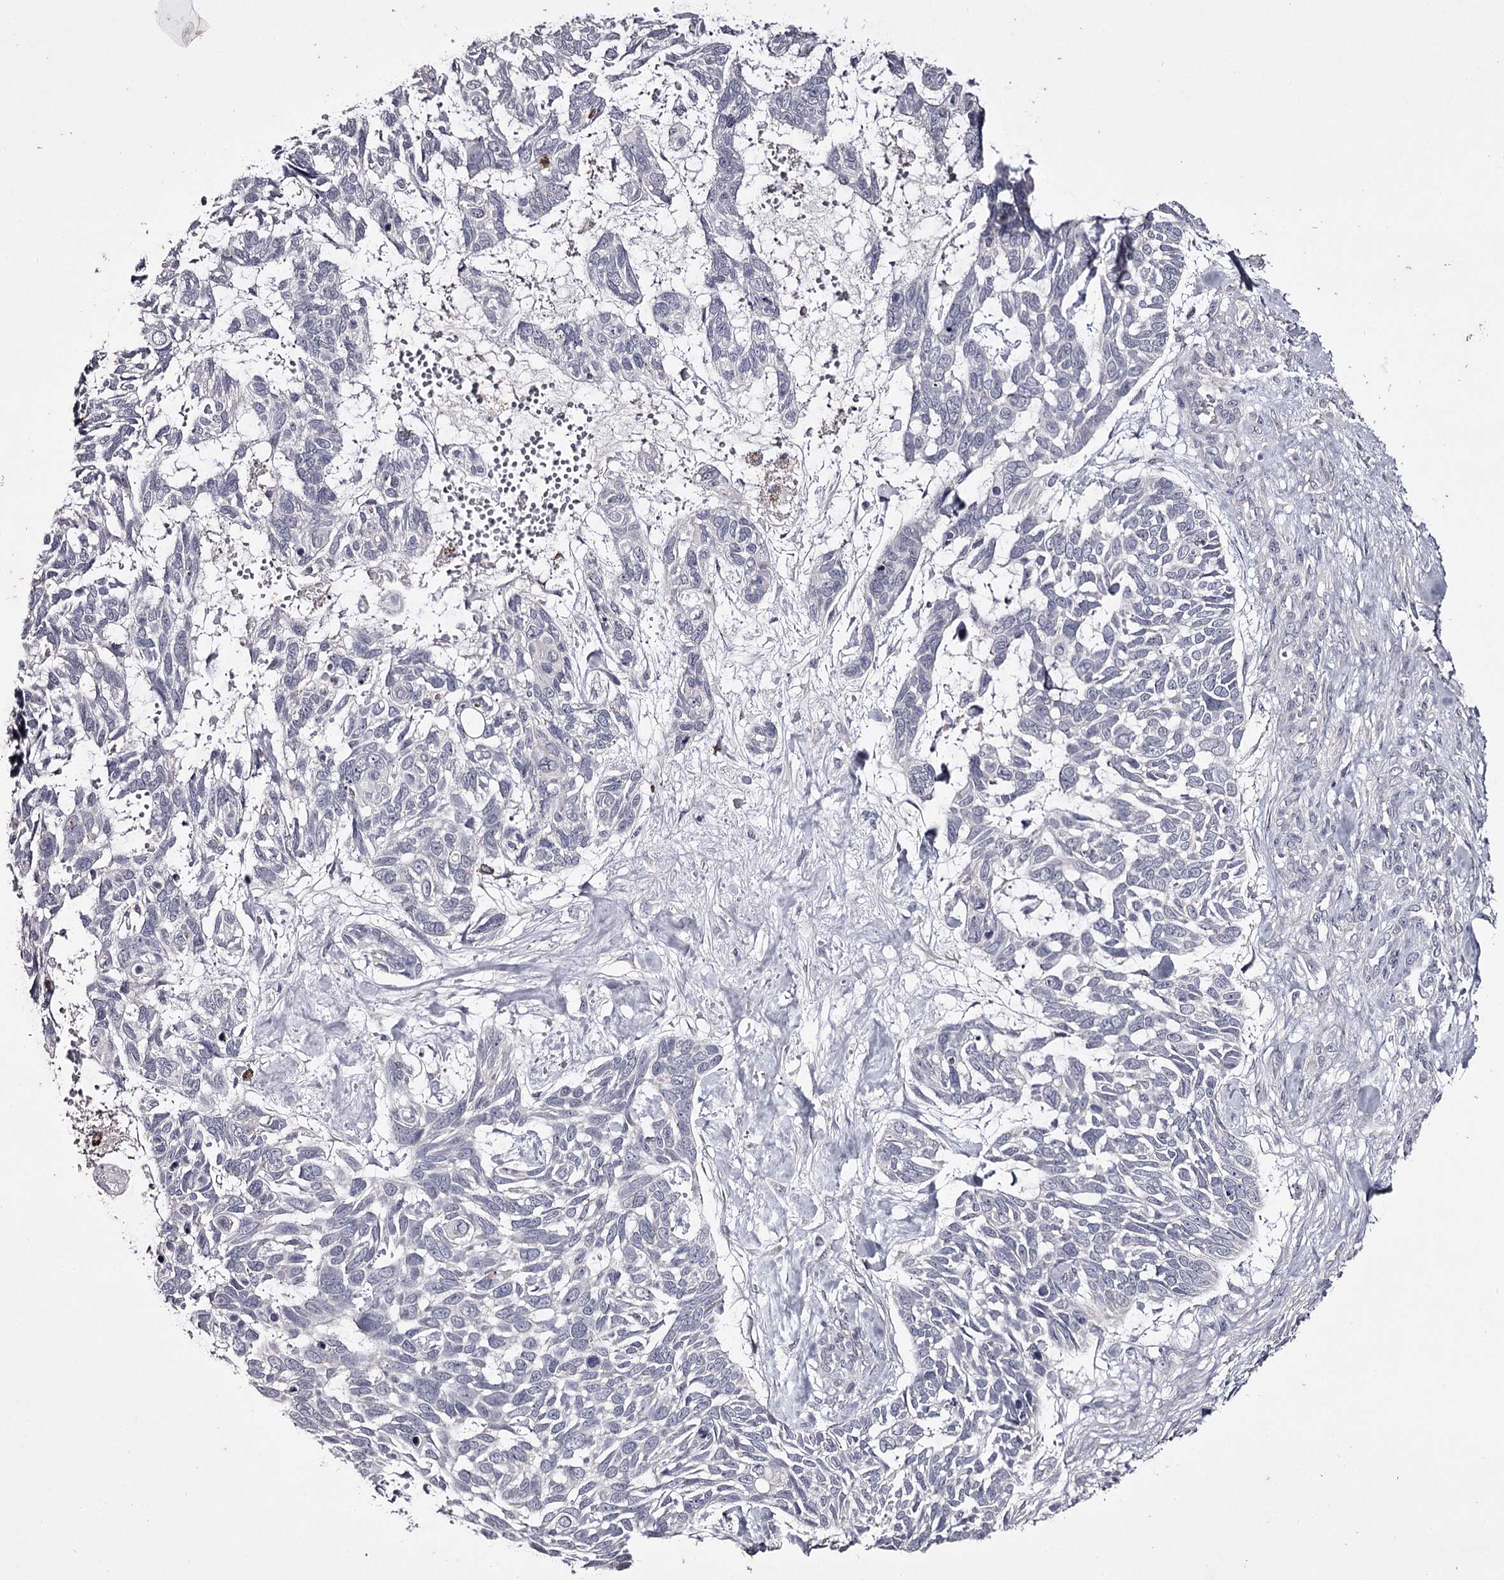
{"staining": {"intensity": "negative", "quantity": "none", "location": "none"}, "tissue": "skin cancer", "cell_type": "Tumor cells", "image_type": "cancer", "snomed": [{"axis": "morphology", "description": "Basal cell carcinoma"}, {"axis": "topography", "description": "Skin"}], "caption": "Basal cell carcinoma (skin) was stained to show a protein in brown. There is no significant staining in tumor cells. Nuclei are stained in blue.", "gene": "PRM2", "patient": {"sex": "male", "age": 88}}